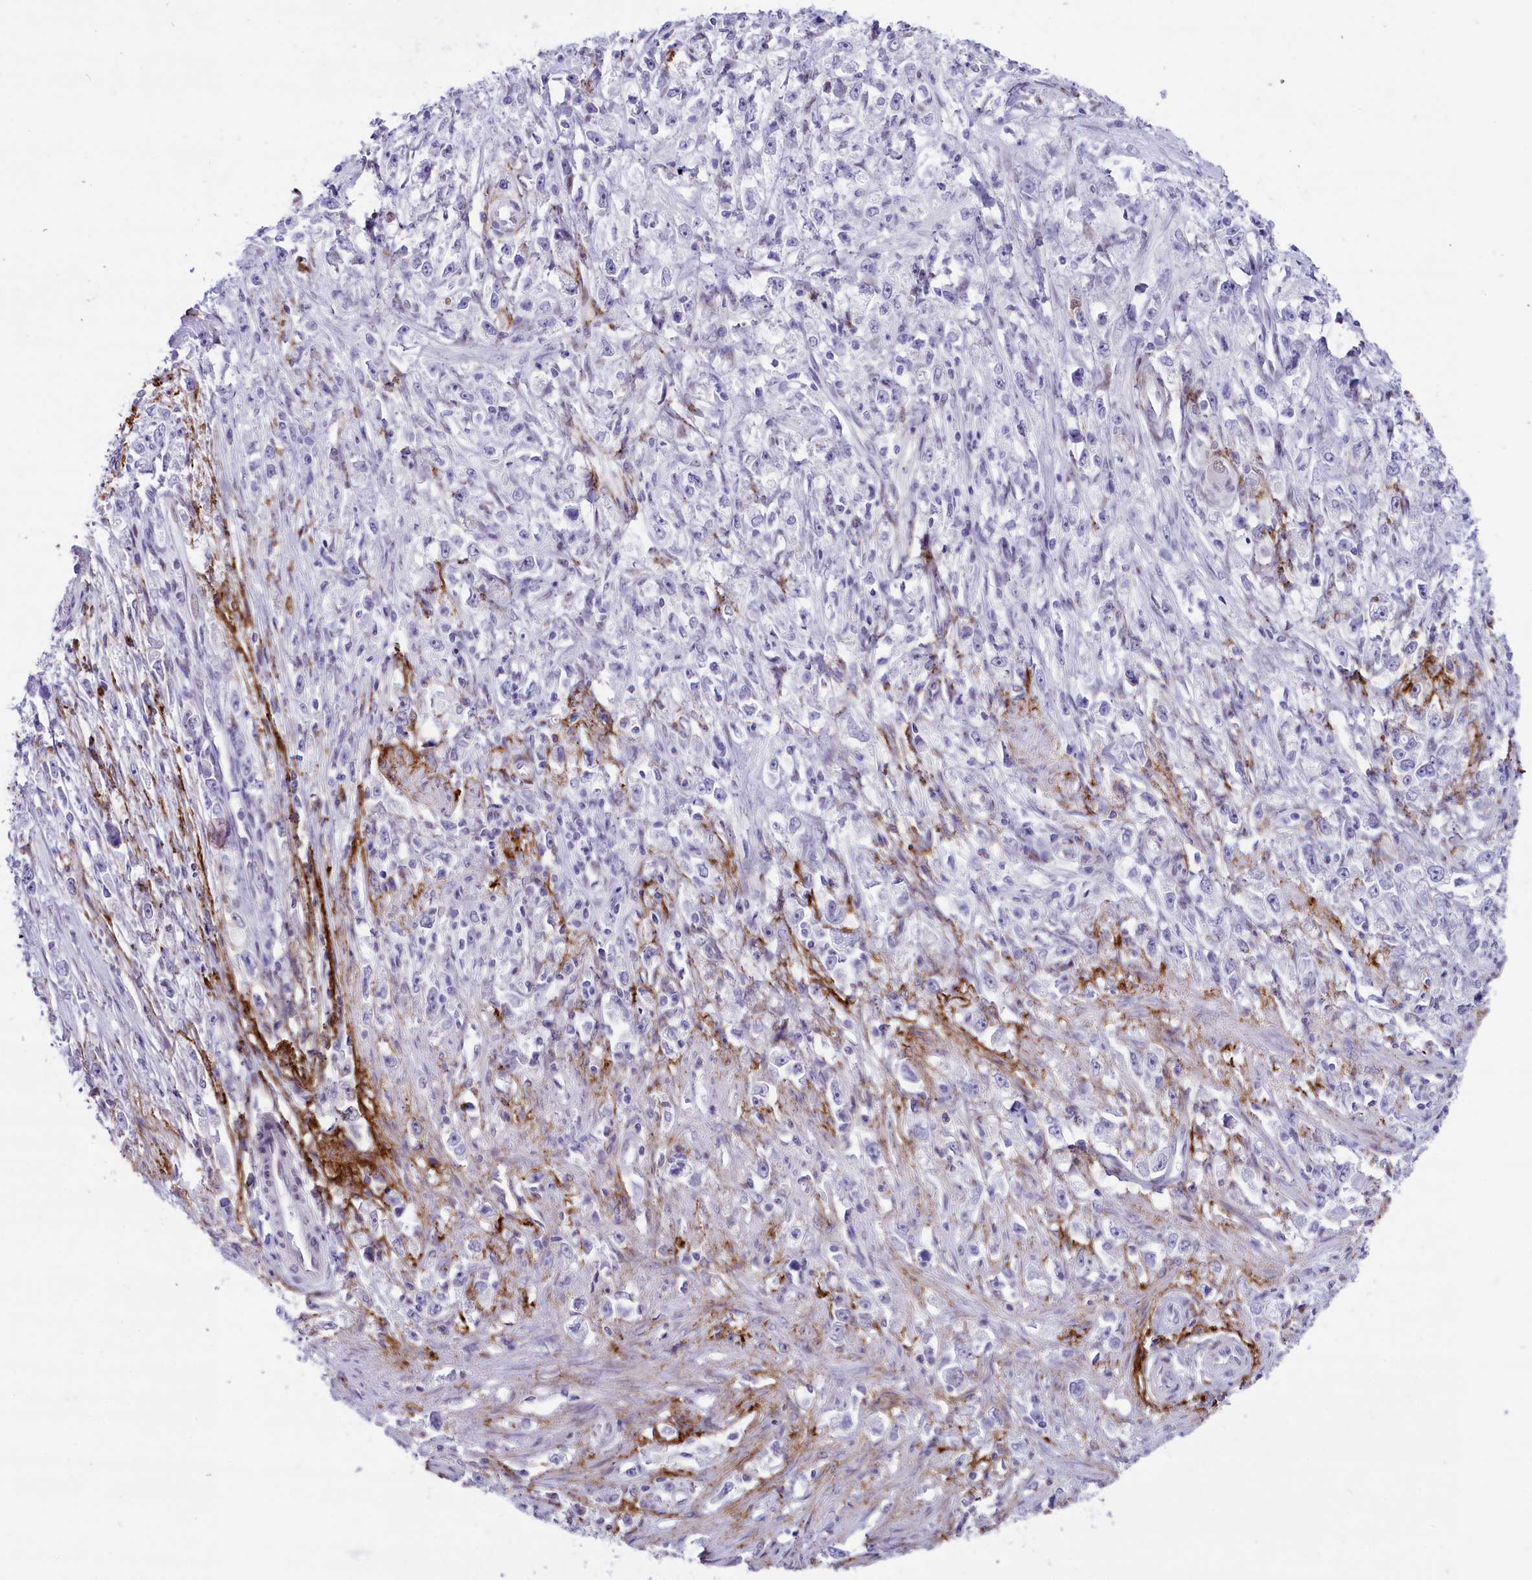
{"staining": {"intensity": "negative", "quantity": "none", "location": "none"}, "tissue": "stomach cancer", "cell_type": "Tumor cells", "image_type": "cancer", "snomed": [{"axis": "morphology", "description": "Adenocarcinoma, NOS"}, {"axis": "topography", "description": "Stomach"}], "caption": "Immunohistochemical staining of human stomach adenocarcinoma shows no significant expression in tumor cells. The staining is performed using DAB (3,3'-diaminobenzidine) brown chromogen with nuclei counter-stained in using hematoxylin.", "gene": "RPS6KB1", "patient": {"sex": "female", "age": 59}}